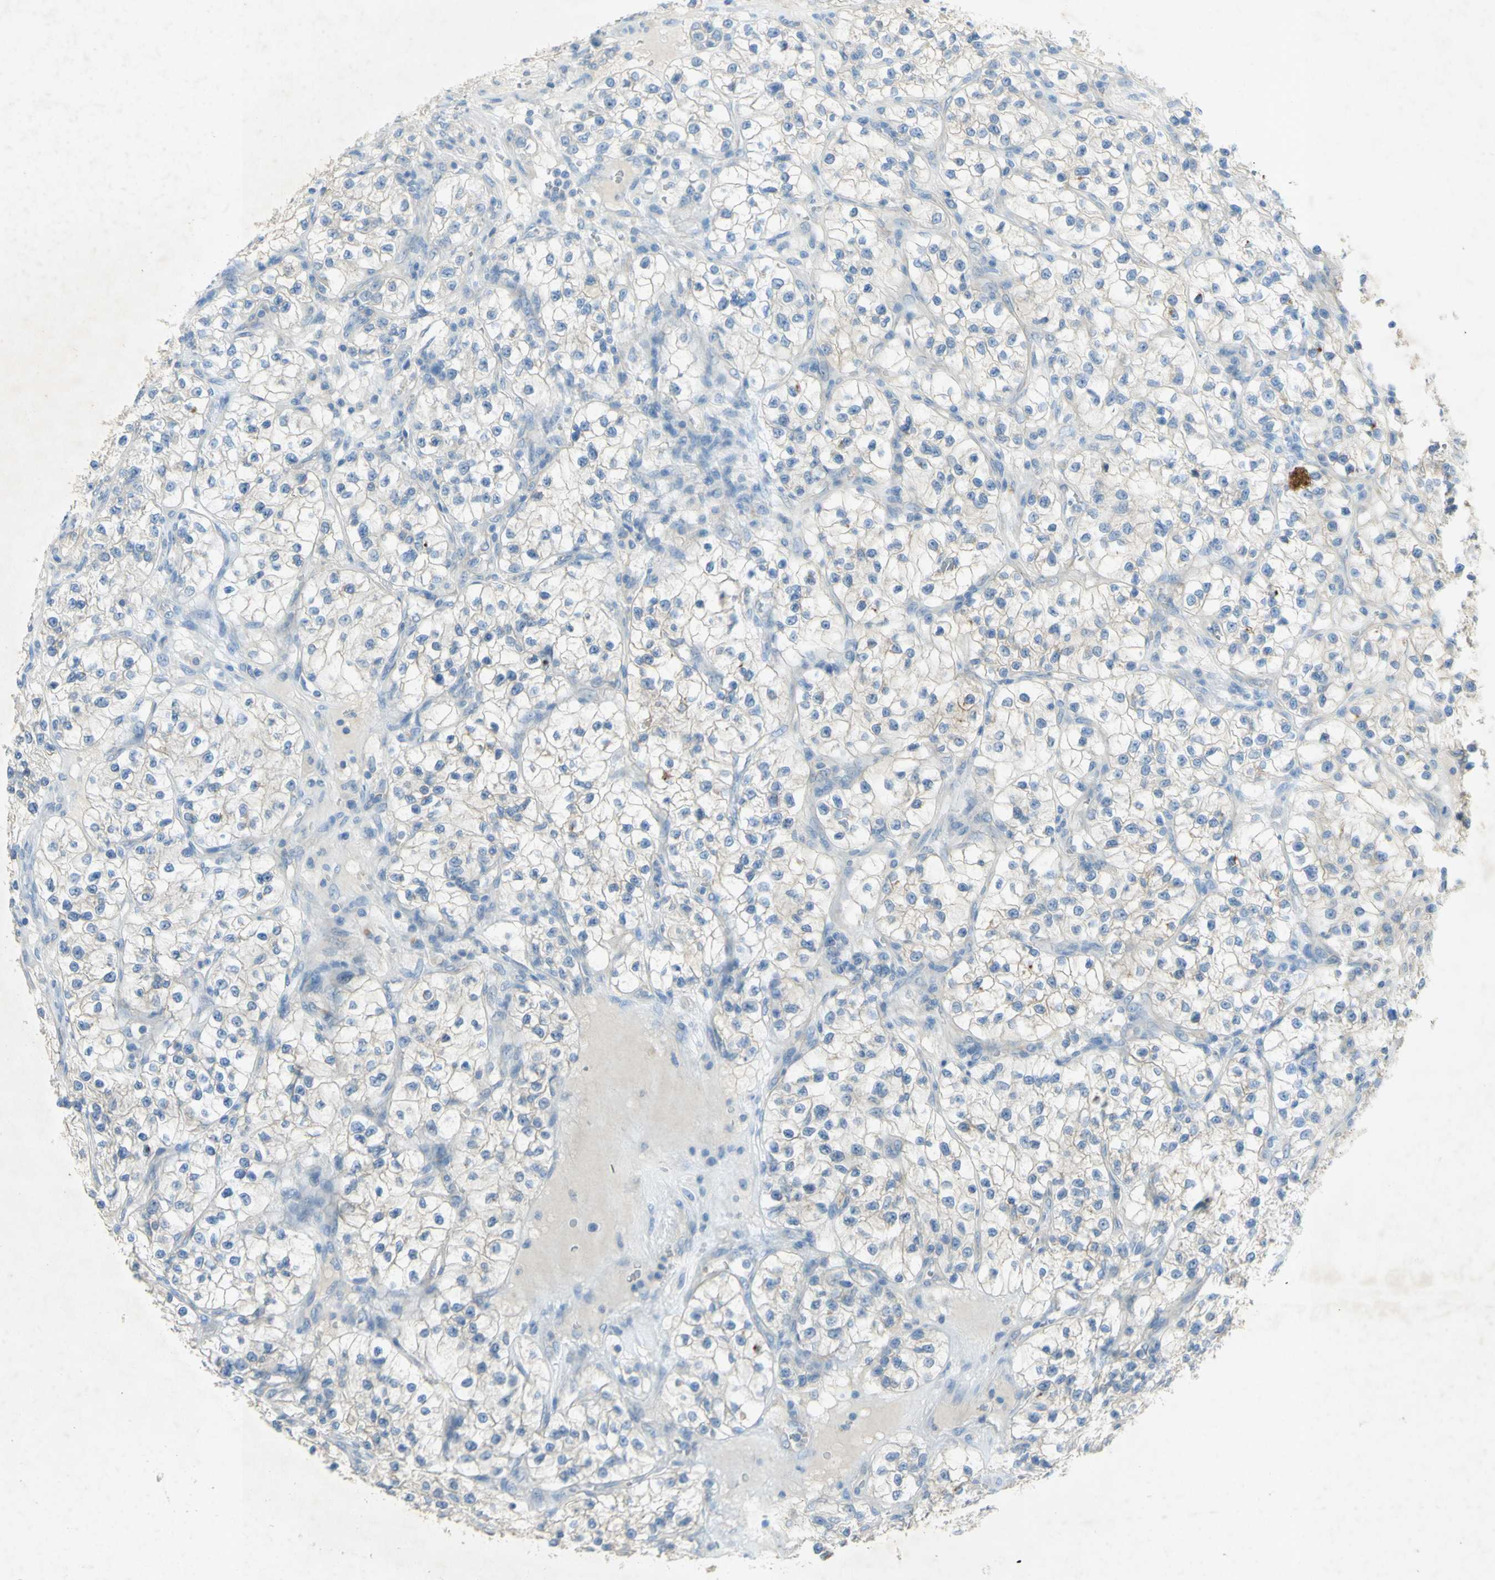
{"staining": {"intensity": "negative", "quantity": "none", "location": "none"}, "tissue": "renal cancer", "cell_type": "Tumor cells", "image_type": "cancer", "snomed": [{"axis": "morphology", "description": "Adenocarcinoma, NOS"}, {"axis": "topography", "description": "Kidney"}], "caption": "Immunohistochemistry (IHC) photomicrograph of renal adenocarcinoma stained for a protein (brown), which shows no expression in tumor cells.", "gene": "GDF15", "patient": {"sex": "female", "age": 57}}